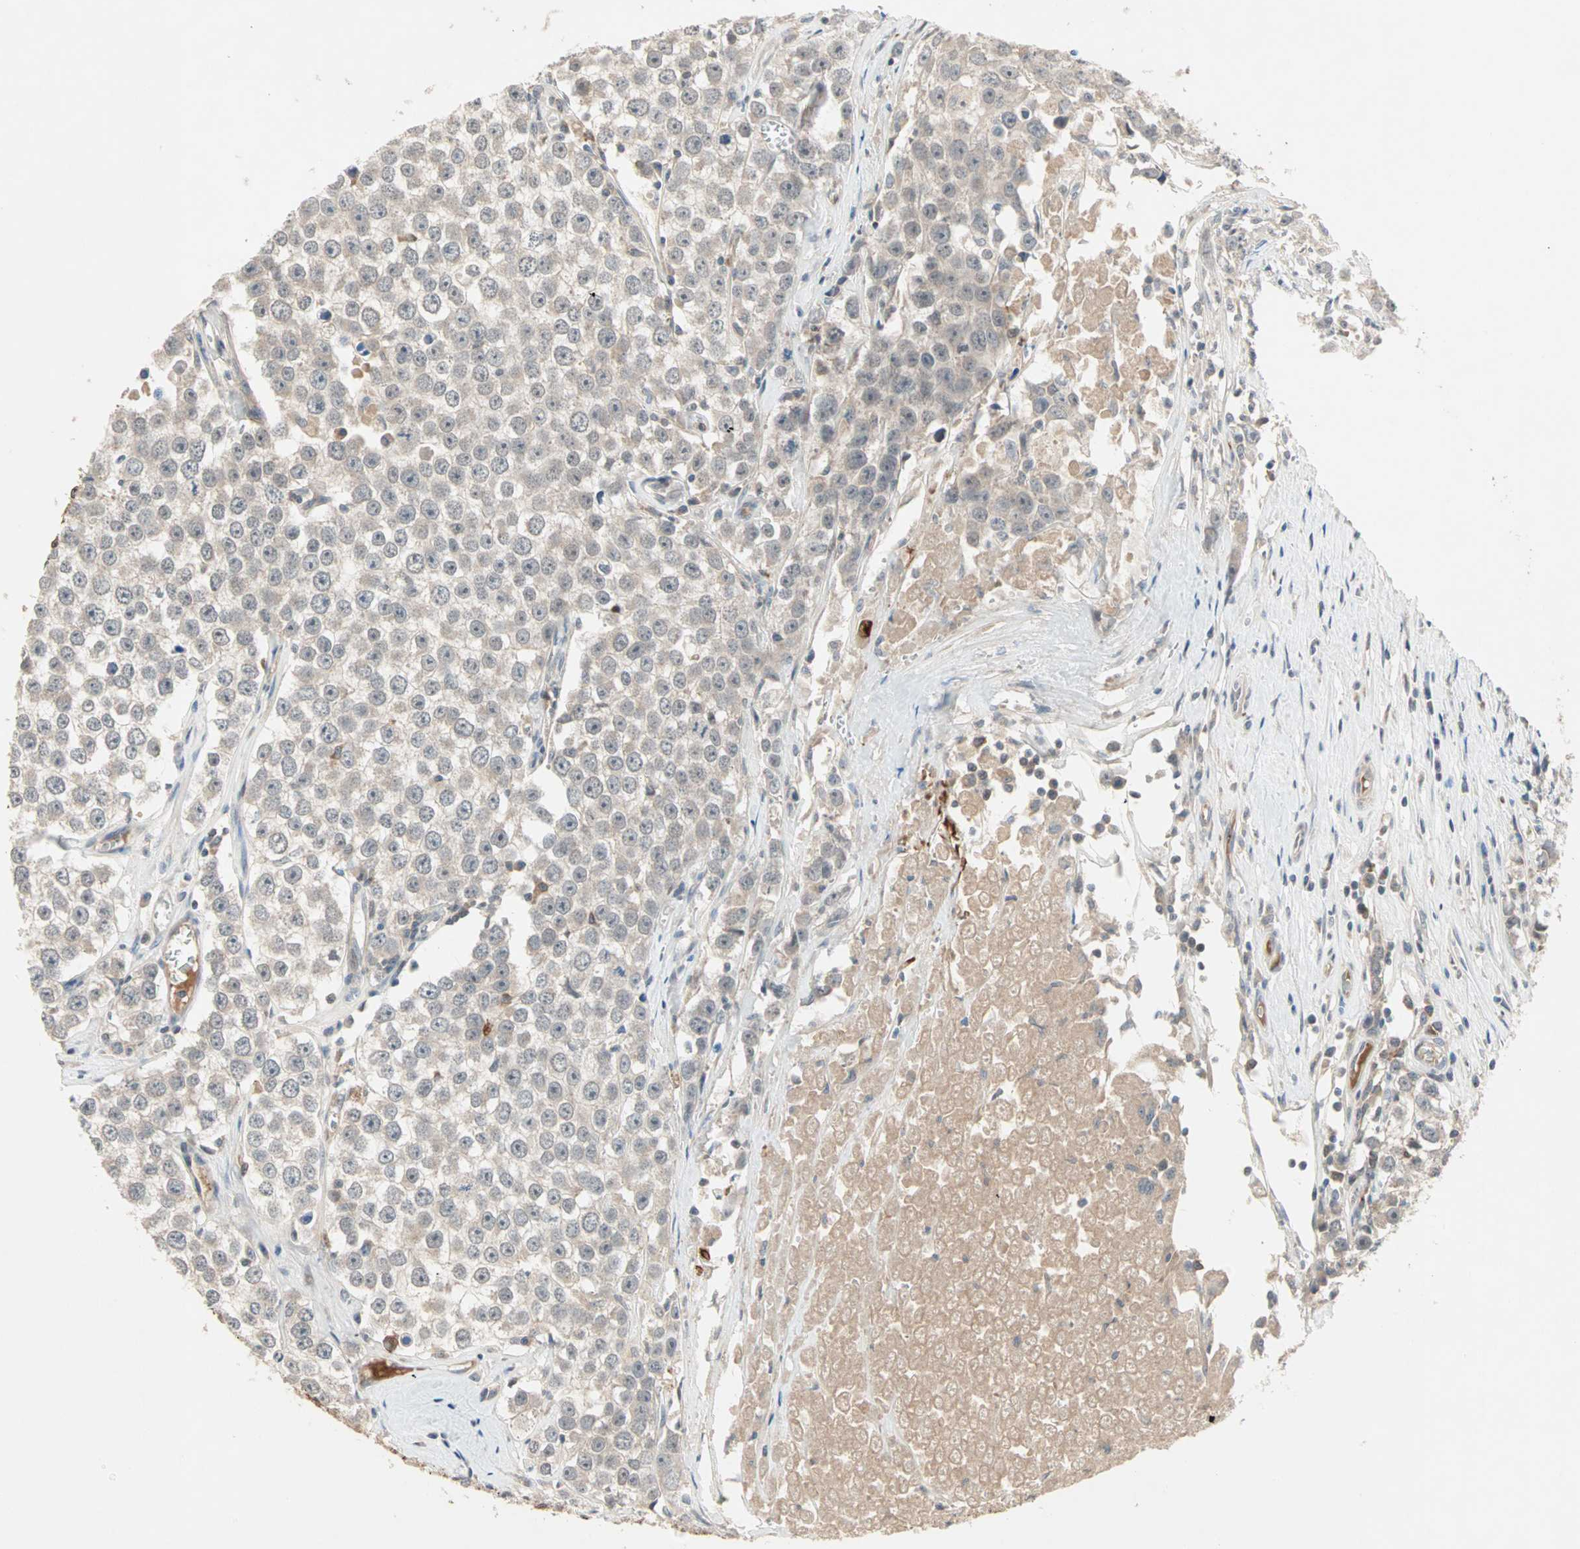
{"staining": {"intensity": "weak", "quantity": "25%-75%", "location": "cytoplasmic/membranous"}, "tissue": "testis cancer", "cell_type": "Tumor cells", "image_type": "cancer", "snomed": [{"axis": "morphology", "description": "Seminoma, NOS"}, {"axis": "morphology", "description": "Carcinoma, Embryonal, NOS"}, {"axis": "topography", "description": "Testis"}], "caption": "Immunohistochemical staining of human seminoma (testis) exhibits low levels of weak cytoplasmic/membranous protein positivity in approximately 25%-75% of tumor cells. (Brightfield microscopy of DAB IHC at high magnification).", "gene": "PROS1", "patient": {"sex": "male", "age": 52}}